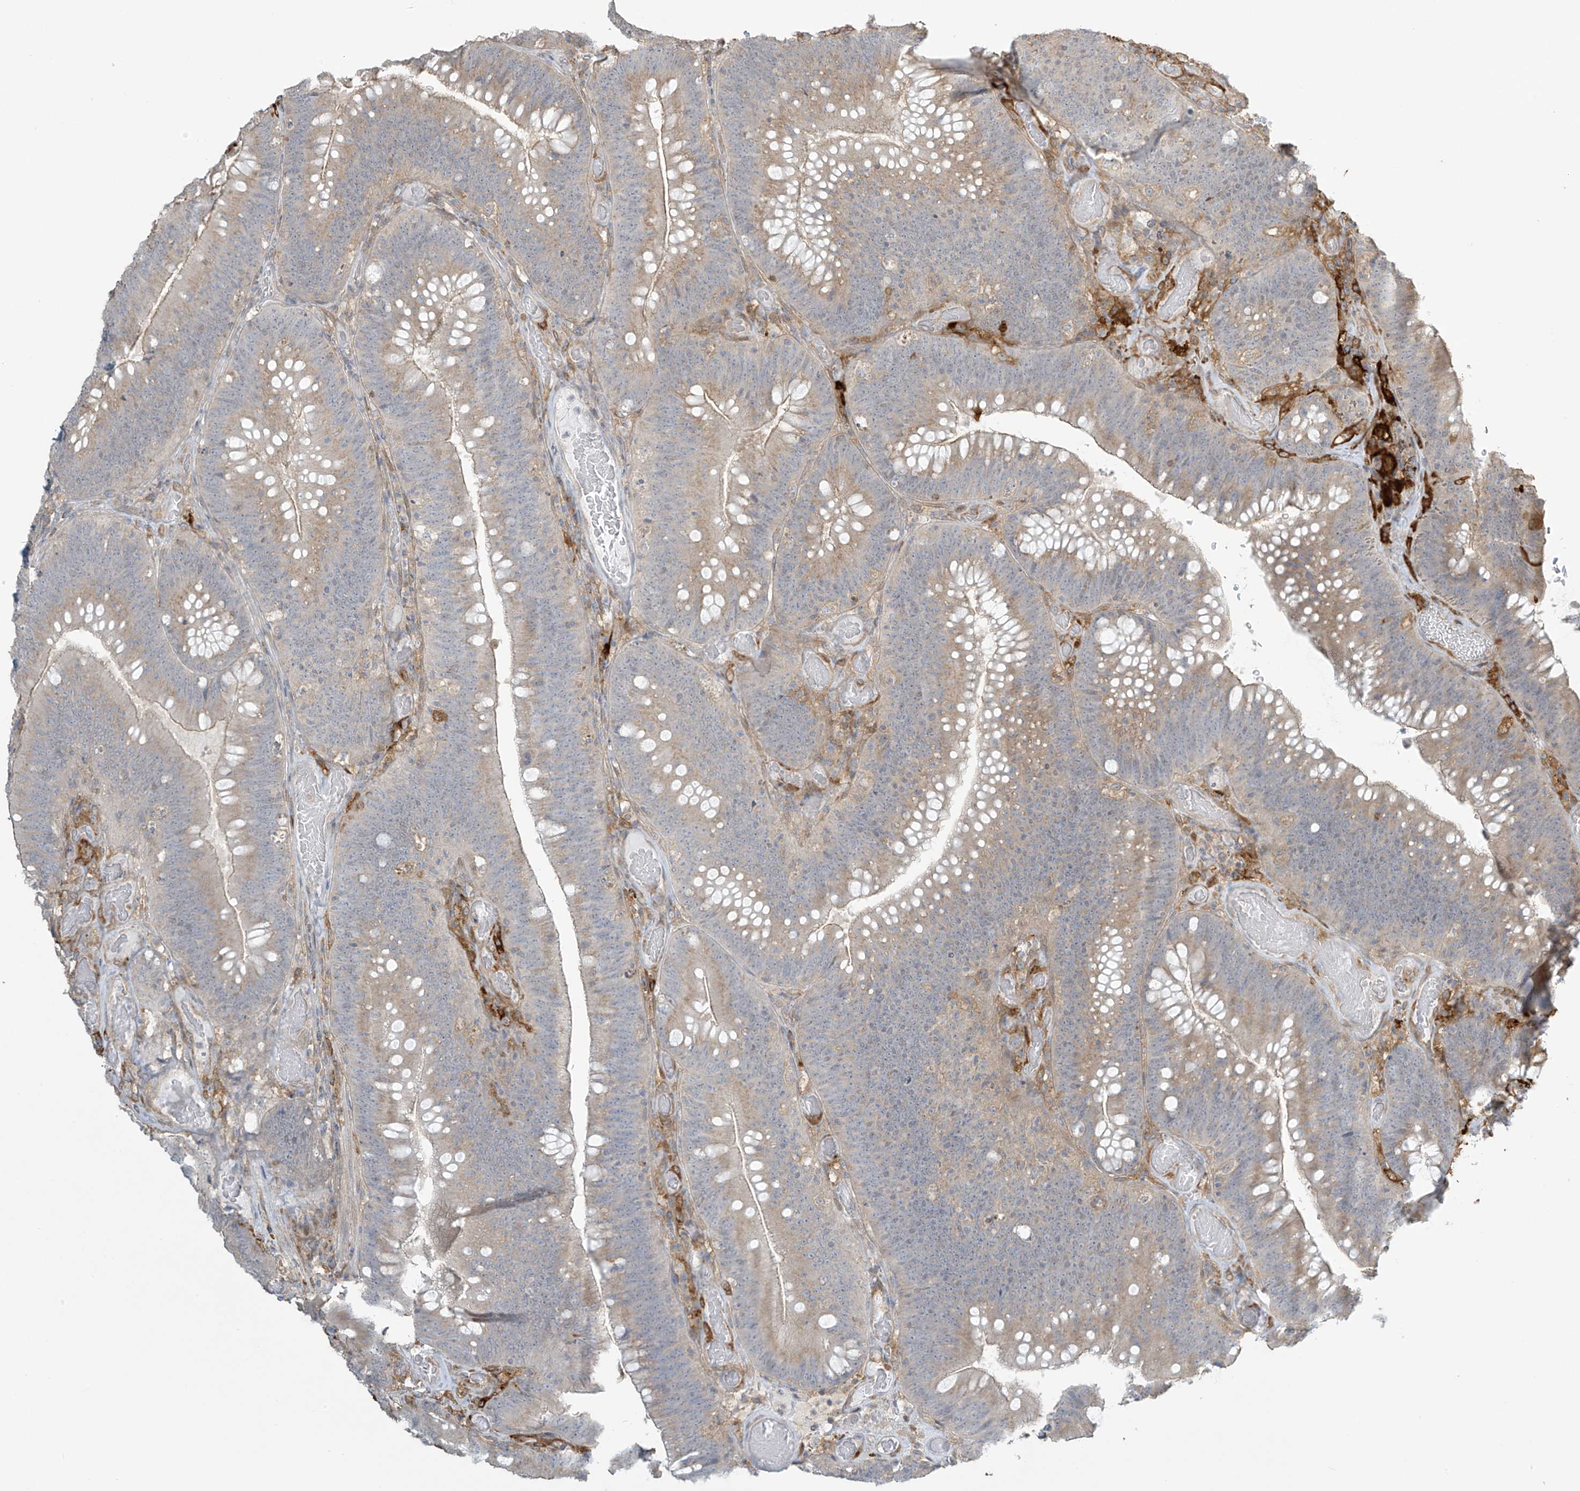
{"staining": {"intensity": "weak", "quantity": "25%-75%", "location": "cytoplasmic/membranous"}, "tissue": "colorectal cancer", "cell_type": "Tumor cells", "image_type": "cancer", "snomed": [{"axis": "morphology", "description": "Normal tissue, NOS"}, {"axis": "topography", "description": "Colon"}], "caption": "Human colorectal cancer stained with a protein marker displays weak staining in tumor cells.", "gene": "TAGAP", "patient": {"sex": "female", "age": 82}}